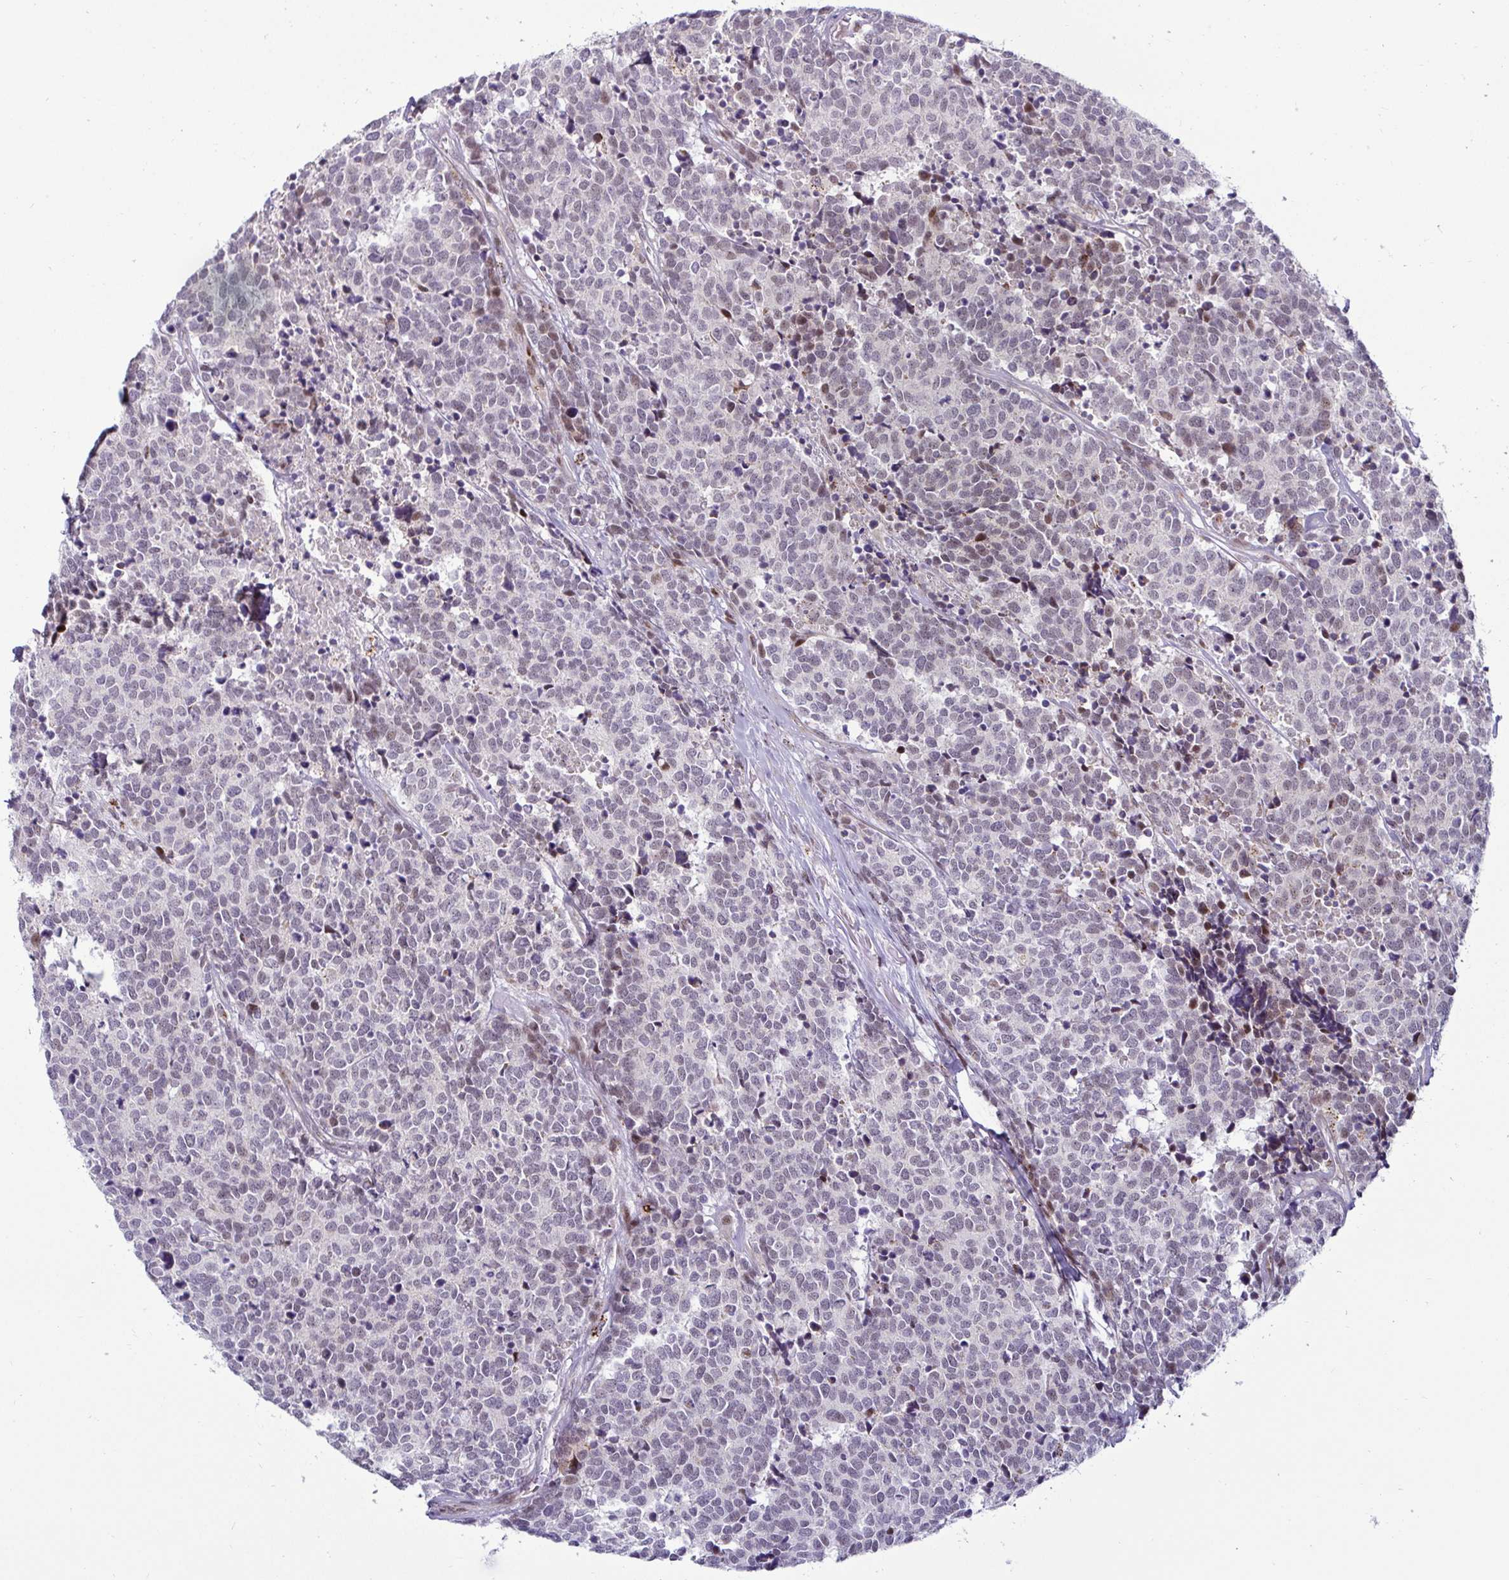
{"staining": {"intensity": "moderate", "quantity": "<25%", "location": "nuclear"}, "tissue": "carcinoid", "cell_type": "Tumor cells", "image_type": "cancer", "snomed": [{"axis": "morphology", "description": "Carcinoid, malignant, NOS"}, {"axis": "topography", "description": "Skin"}], "caption": "Immunohistochemical staining of human malignant carcinoid displays moderate nuclear protein staining in approximately <25% of tumor cells. The staining was performed using DAB (3,3'-diaminobenzidine), with brown indicating positive protein expression. Nuclei are stained blue with hematoxylin.", "gene": "DZIP1", "patient": {"sex": "female", "age": 79}}